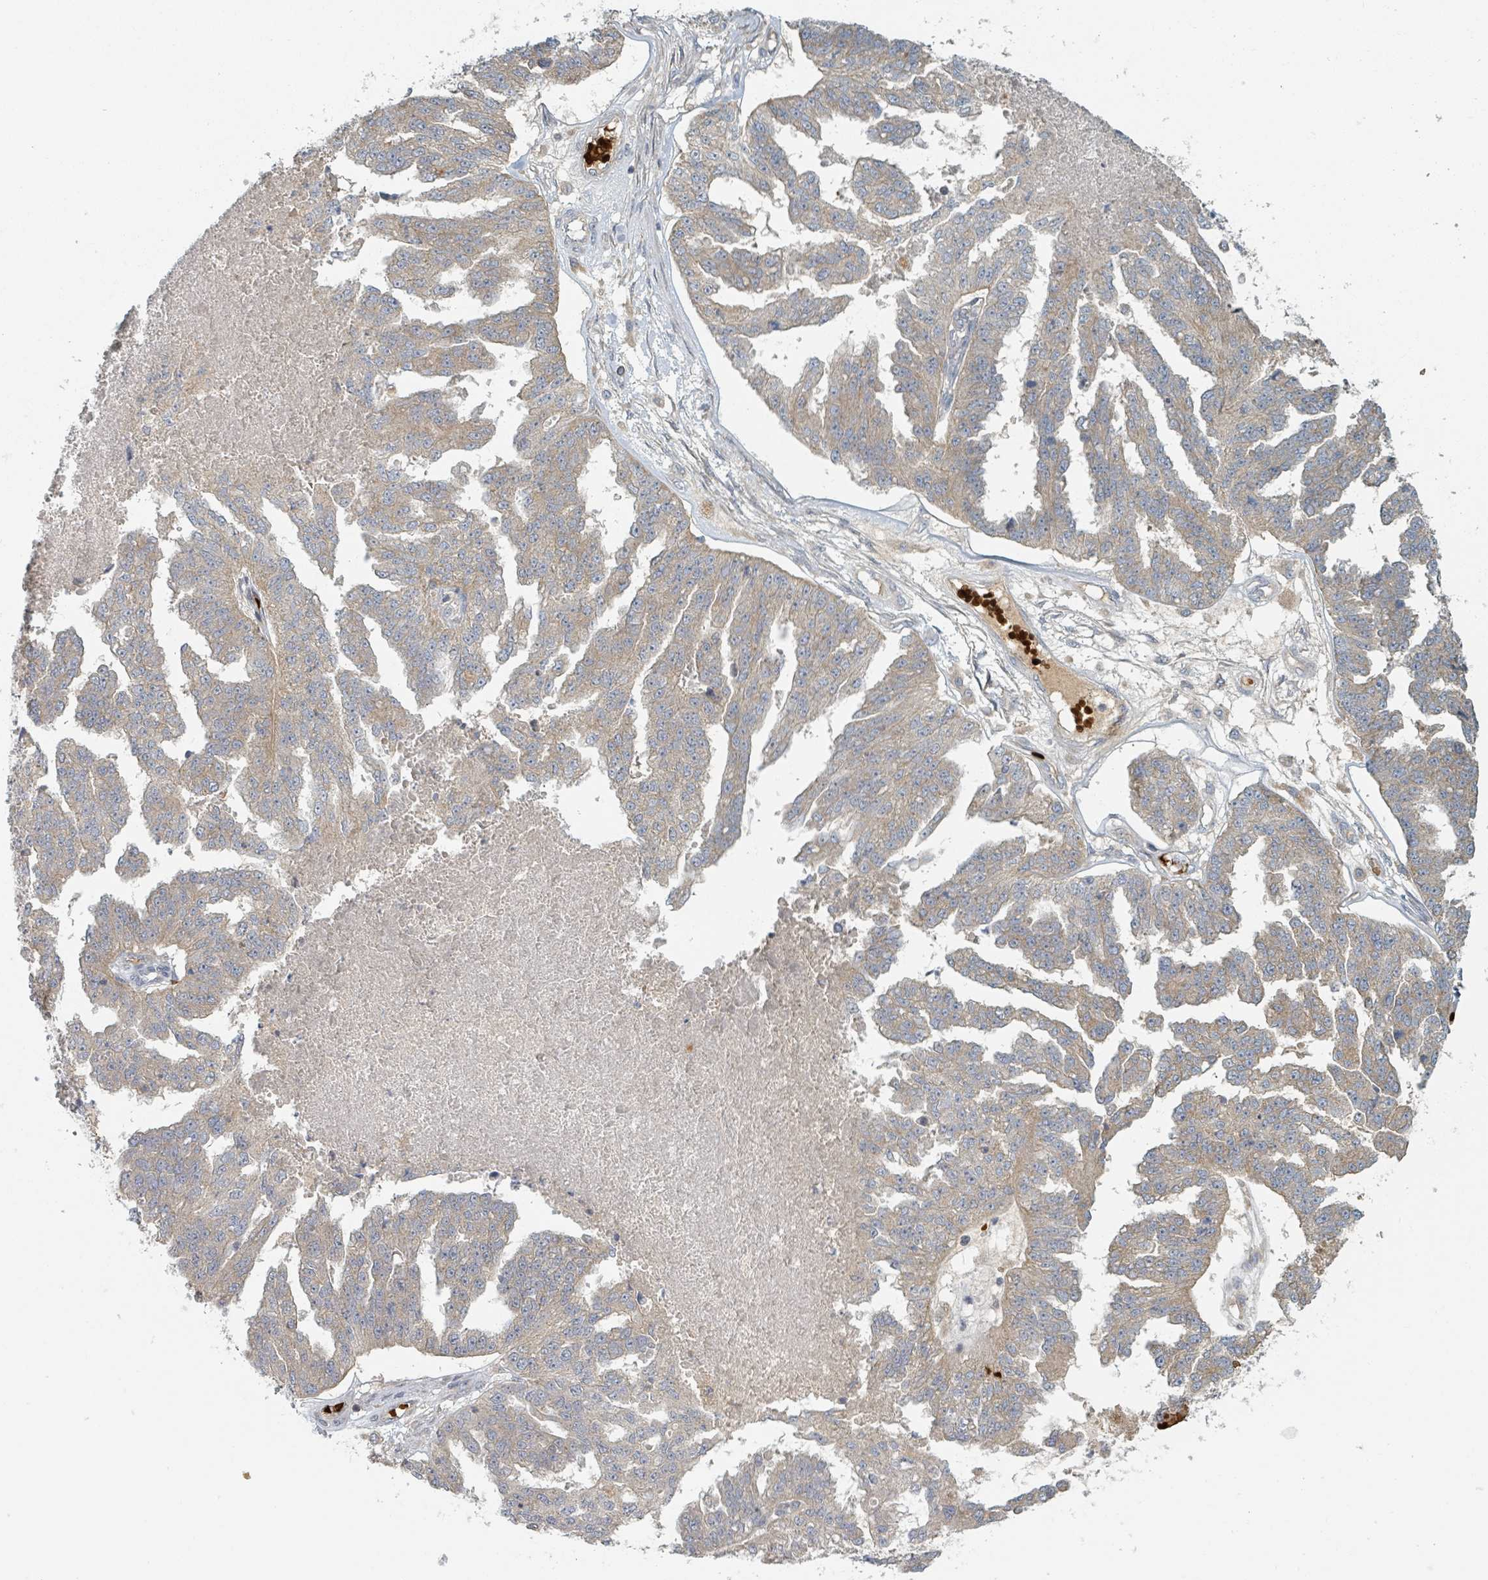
{"staining": {"intensity": "weak", "quantity": ">75%", "location": "cytoplasmic/membranous"}, "tissue": "ovarian cancer", "cell_type": "Tumor cells", "image_type": "cancer", "snomed": [{"axis": "morphology", "description": "Cystadenocarcinoma, serous, NOS"}, {"axis": "topography", "description": "Ovary"}], "caption": "This micrograph shows immunohistochemistry (IHC) staining of ovarian serous cystadenocarcinoma, with low weak cytoplasmic/membranous expression in approximately >75% of tumor cells.", "gene": "TRPC4AP", "patient": {"sex": "female", "age": 58}}